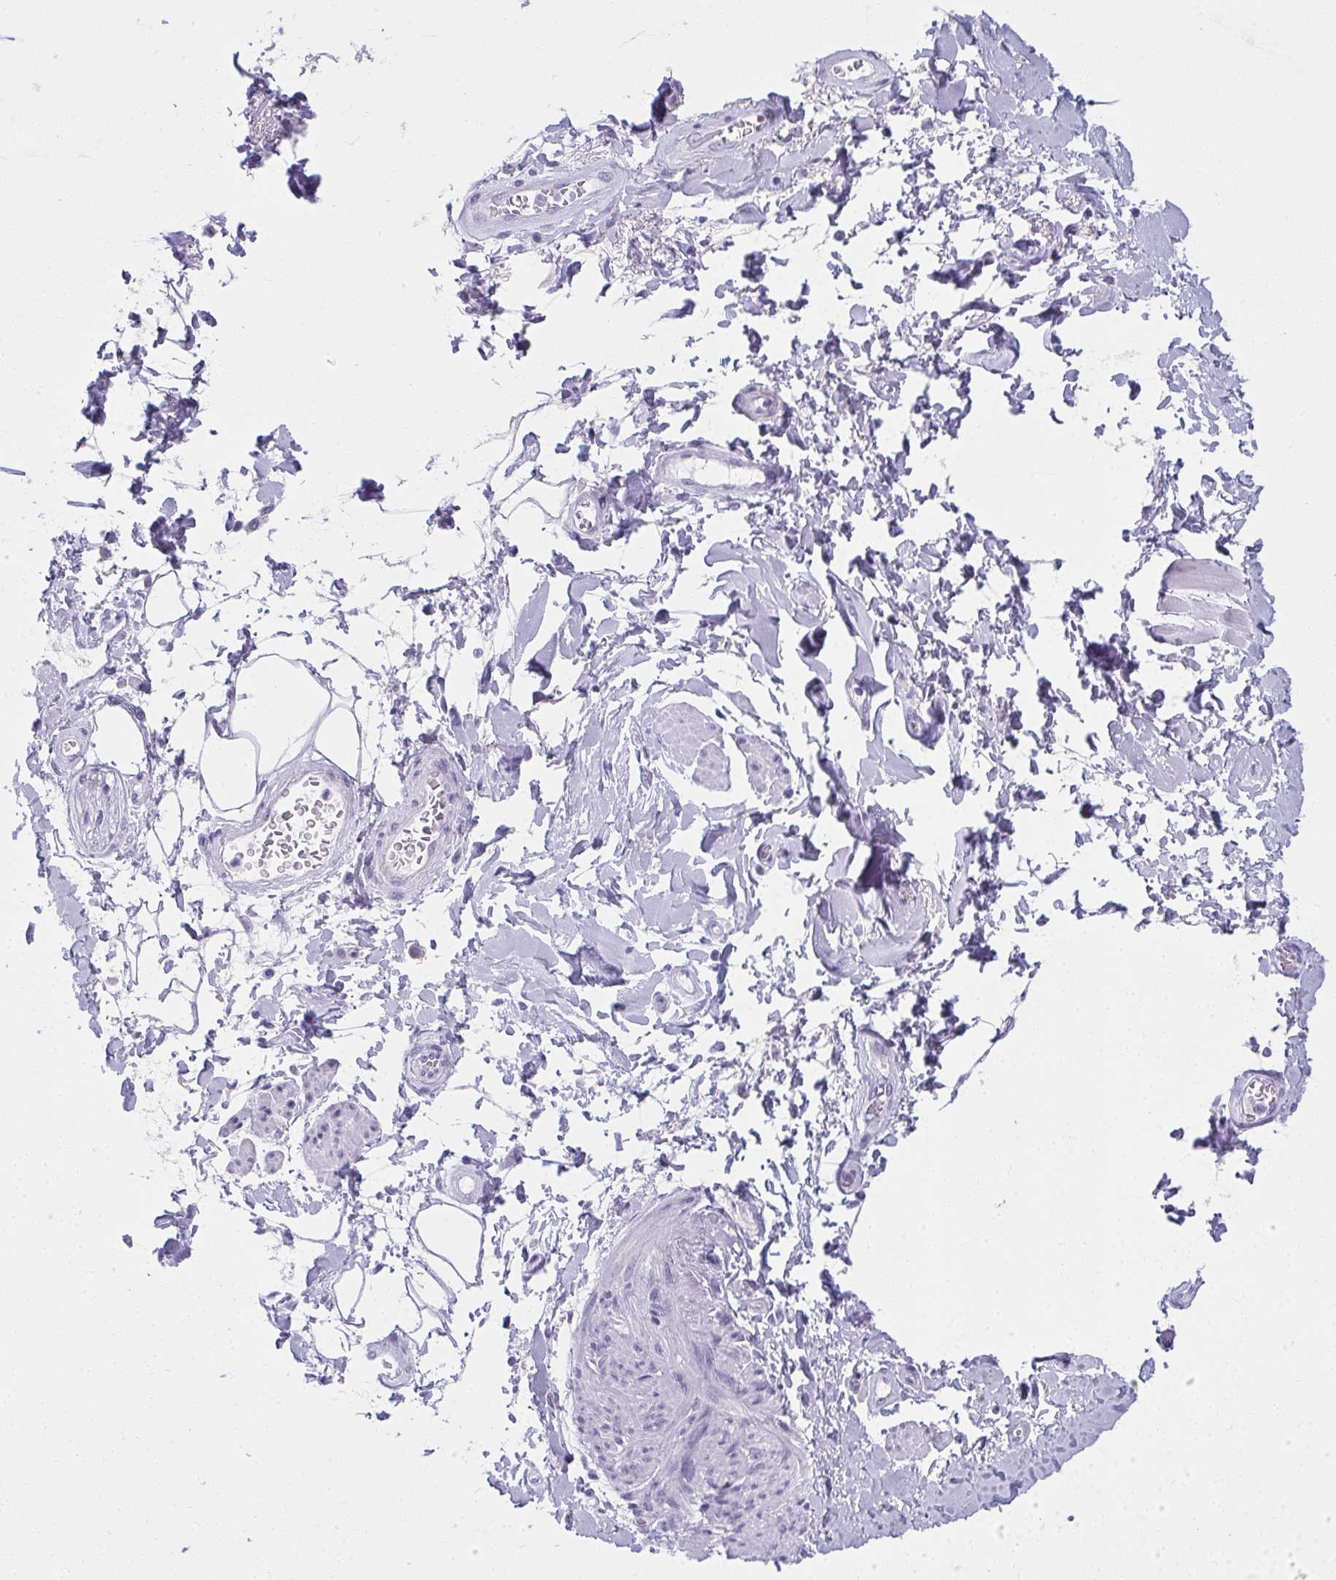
{"staining": {"intensity": "negative", "quantity": "none", "location": "none"}, "tissue": "adipose tissue", "cell_type": "Adipocytes", "image_type": "normal", "snomed": [{"axis": "morphology", "description": "Normal tissue, NOS"}, {"axis": "topography", "description": "Urinary bladder"}, {"axis": "topography", "description": "Peripheral nerve tissue"}], "caption": "Photomicrograph shows no significant protein positivity in adipocytes of normal adipose tissue.", "gene": "MOBP", "patient": {"sex": "female", "age": 60}}